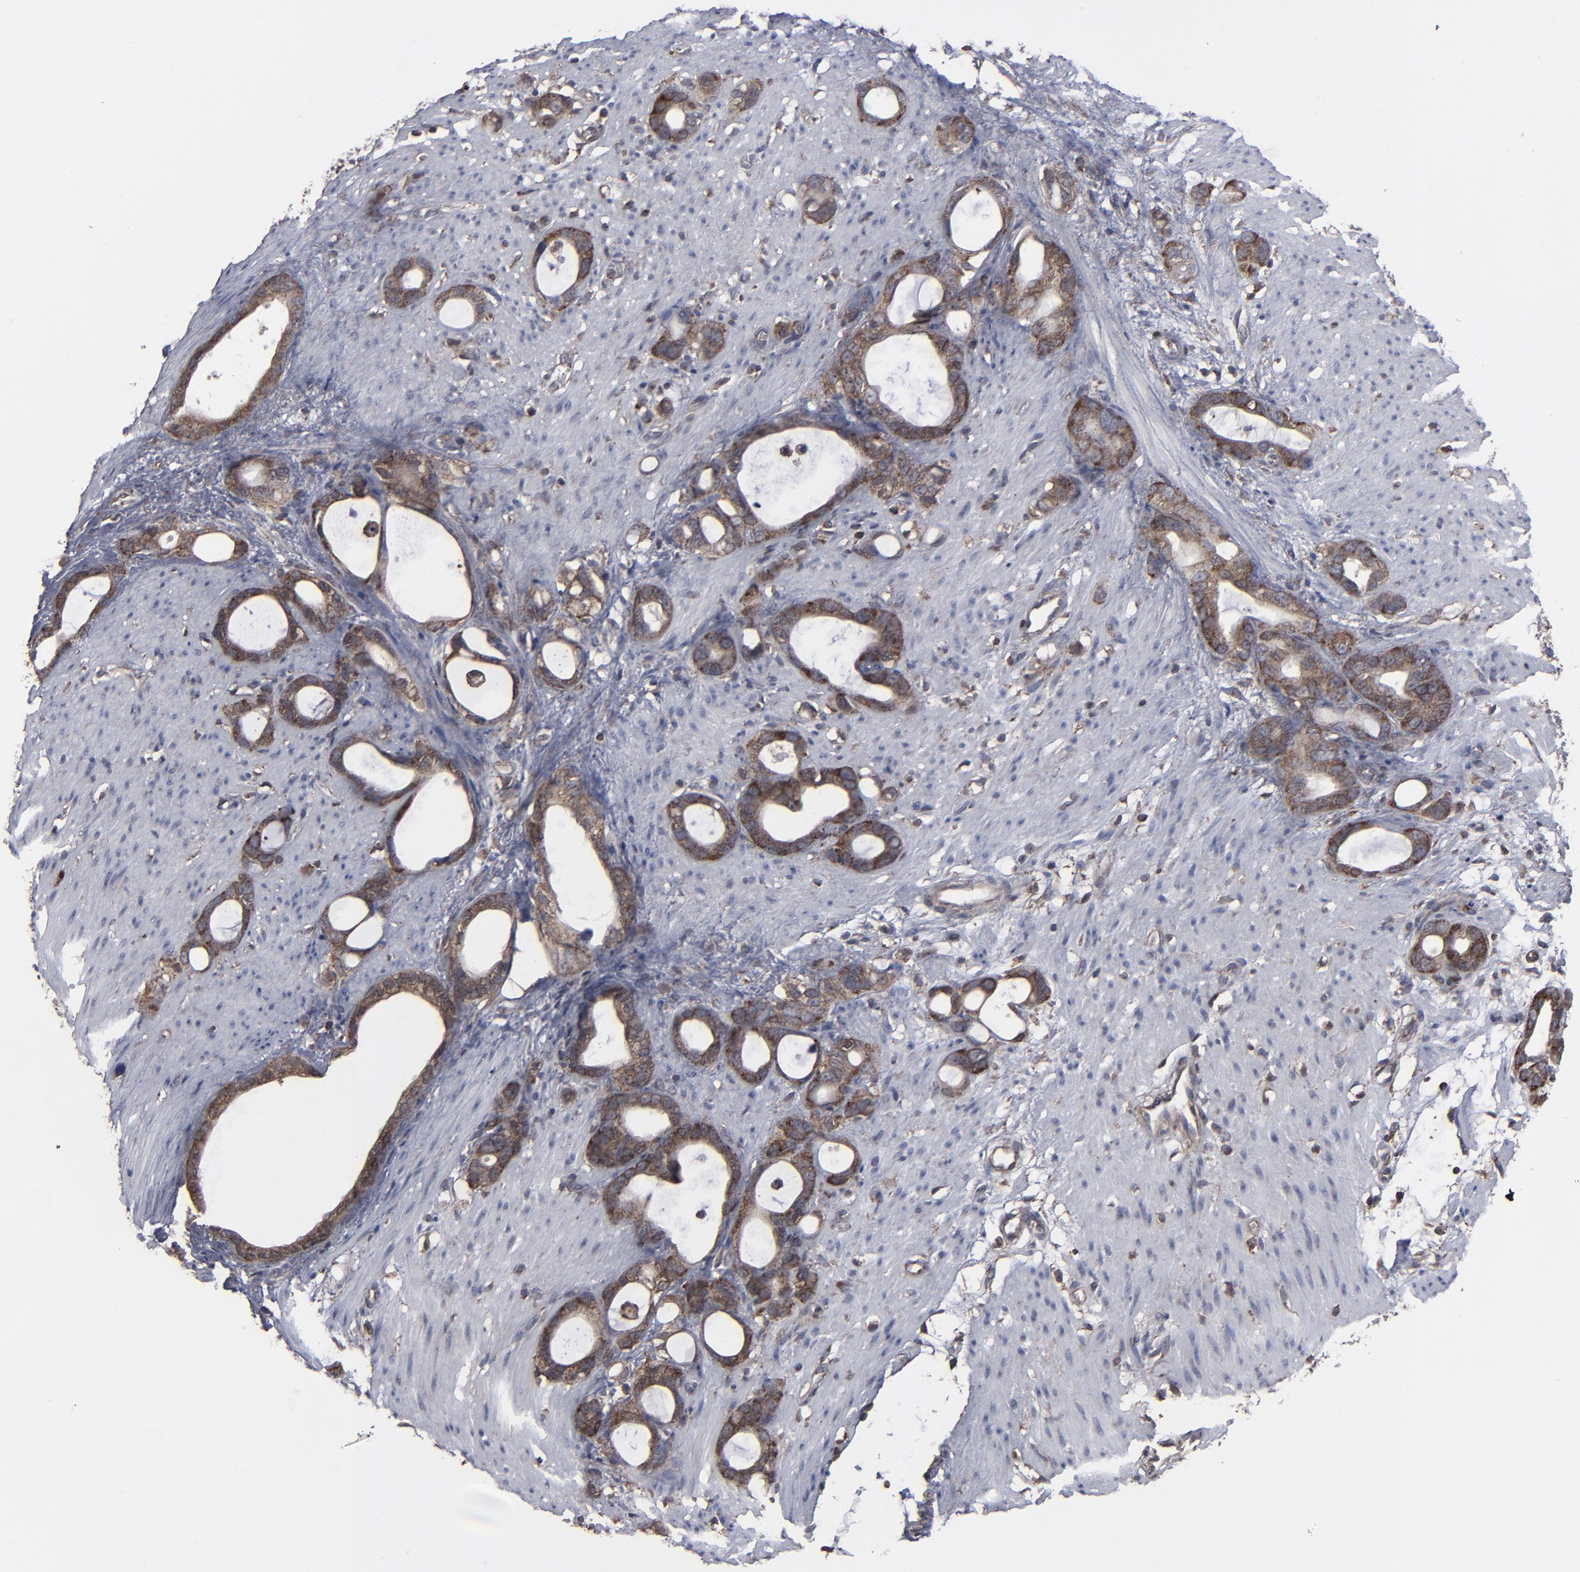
{"staining": {"intensity": "moderate", "quantity": ">75%", "location": "cytoplasmic/membranous"}, "tissue": "stomach cancer", "cell_type": "Tumor cells", "image_type": "cancer", "snomed": [{"axis": "morphology", "description": "Adenocarcinoma, NOS"}, {"axis": "topography", "description": "Stomach"}], "caption": "An immunohistochemistry image of tumor tissue is shown. Protein staining in brown labels moderate cytoplasmic/membranous positivity in adenocarcinoma (stomach) within tumor cells. Nuclei are stained in blue.", "gene": "KIAA2026", "patient": {"sex": "female", "age": 75}}